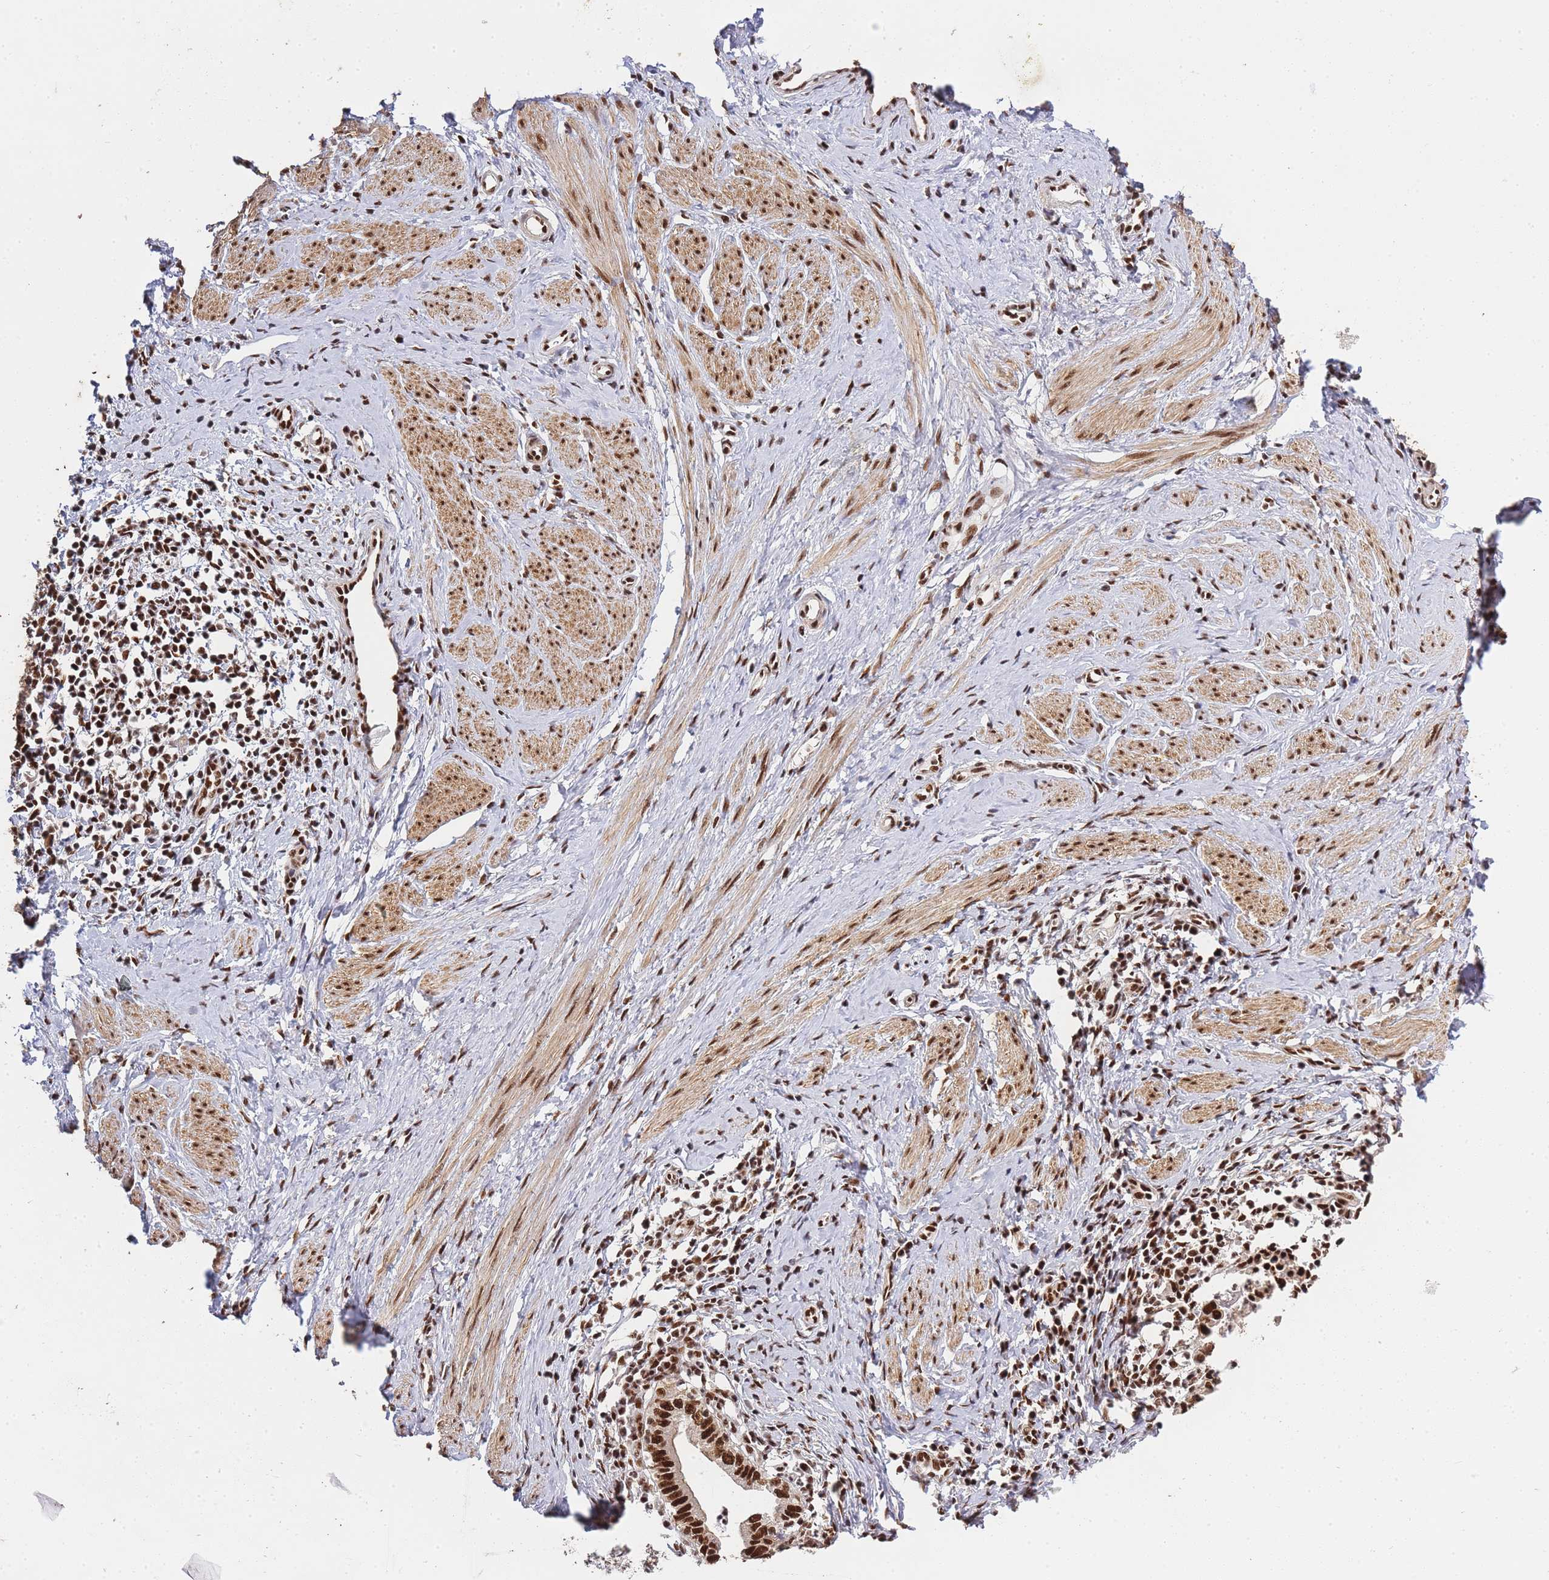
{"staining": {"intensity": "strong", "quantity": ">75%", "location": "nuclear"}, "tissue": "cervical cancer", "cell_type": "Tumor cells", "image_type": "cancer", "snomed": [{"axis": "morphology", "description": "Adenocarcinoma, NOS"}, {"axis": "topography", "description": "Cervix"}], "caption": "This photomicrograph displays IHC staining of cervical cancer (adenocarcinoma), with high strong nuclear expression in about >75% of tumor cells.", "gene": "PRKDC", "patient": {"sex": "female", "age": 36}}